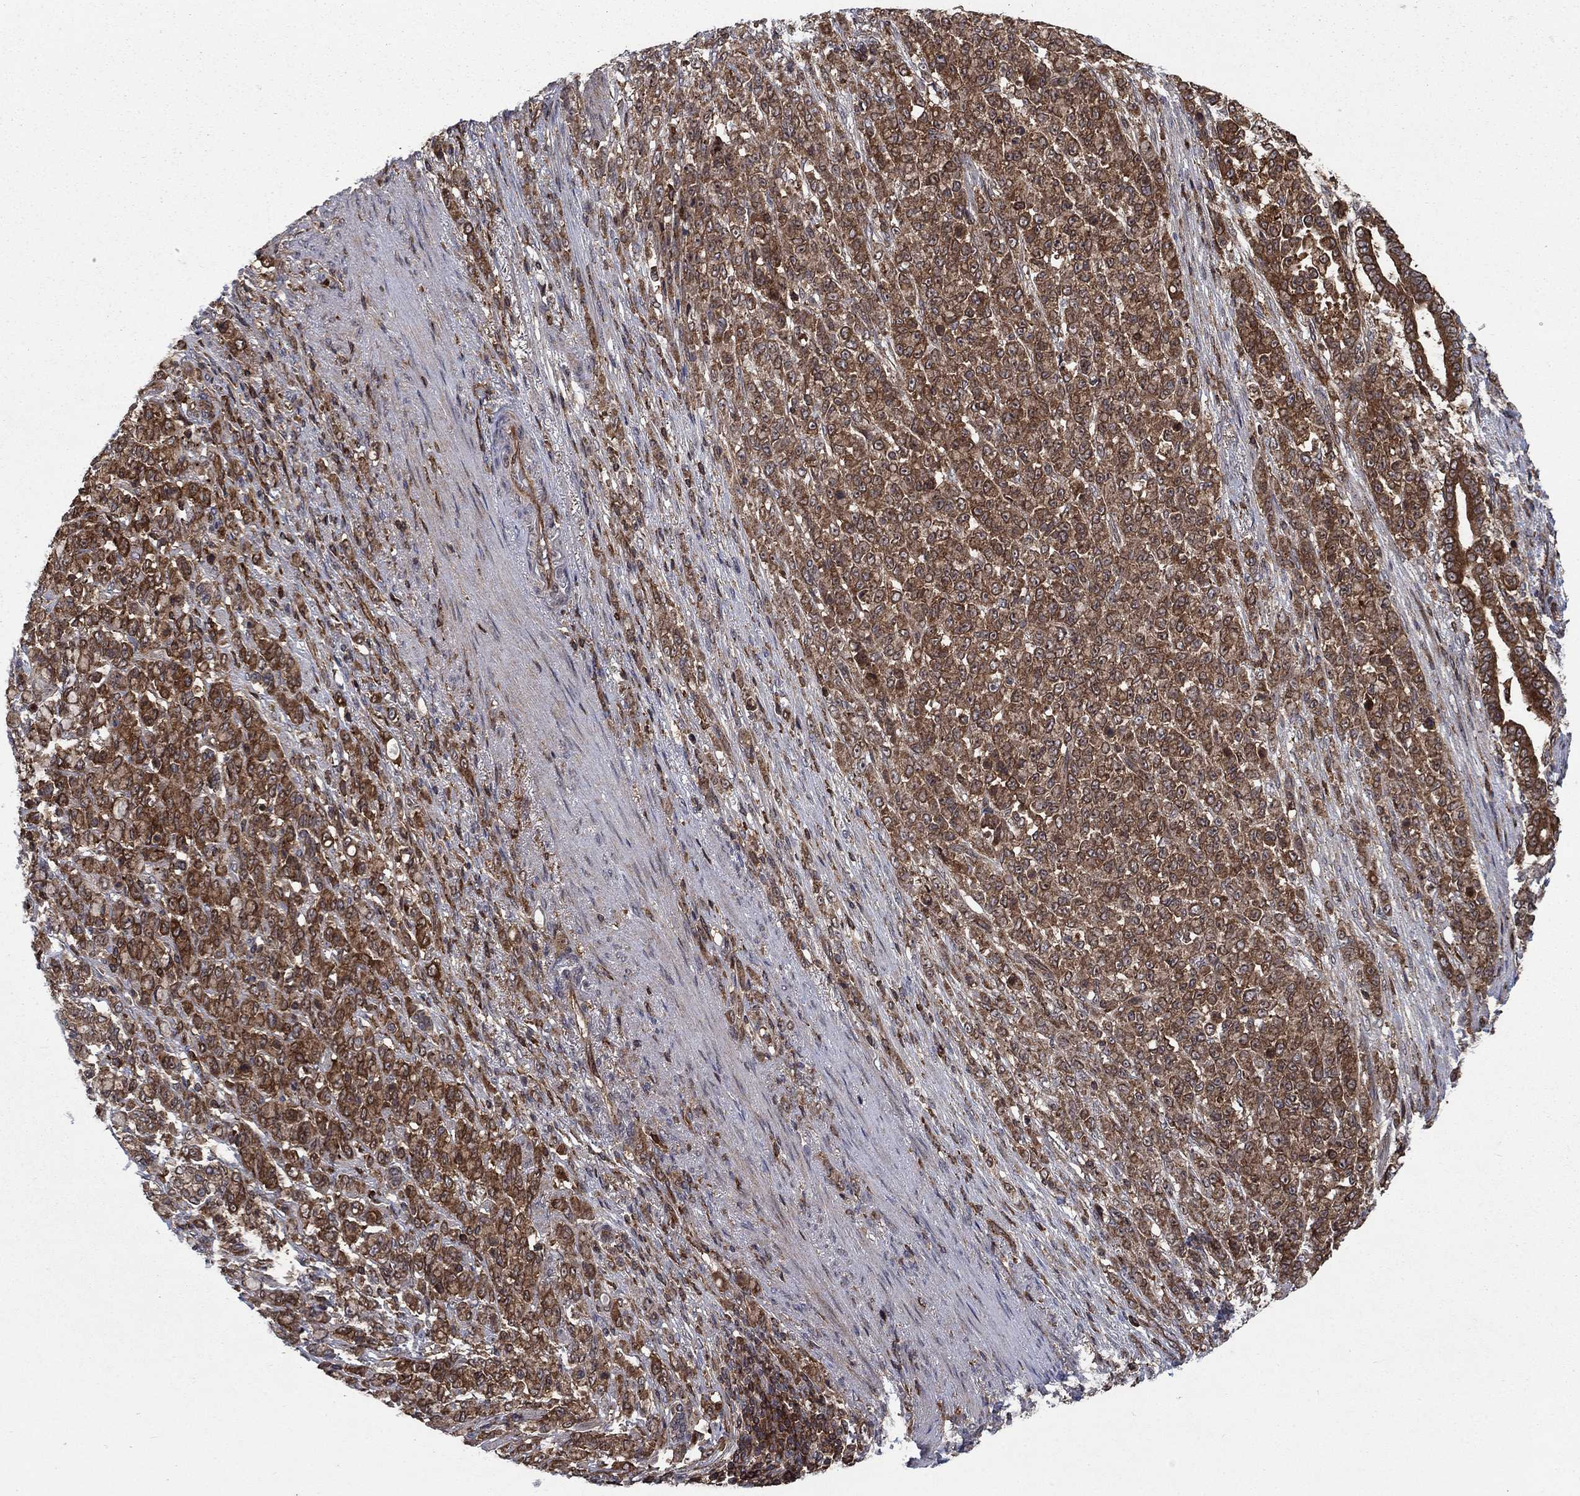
{"staining": {"intensity": "strong", "quantity": ">75%", "location": "cytoplasmic/membranous"}, "tissue": "stomach cancer", "cell_type": "Tumor cells", "image_type": "cancer", "snomed": [{"axis": "morphology", "description": "Normal tissue, NOS"}, {"axis": "morphology", "description": "Adenocarcinoma, NOS"}, {"axis": "topography", "description": "Stomach"}], "caption": "A brown stain highlights strong cytoplasmic/membranous expression of a protein in stomach adenocarcinoma tumor cells. (brown staining indicates protein expression, while blue staining denotes nuclei).", "gene": "IFI35", "patient": {"sex": "female", "age": 79}}